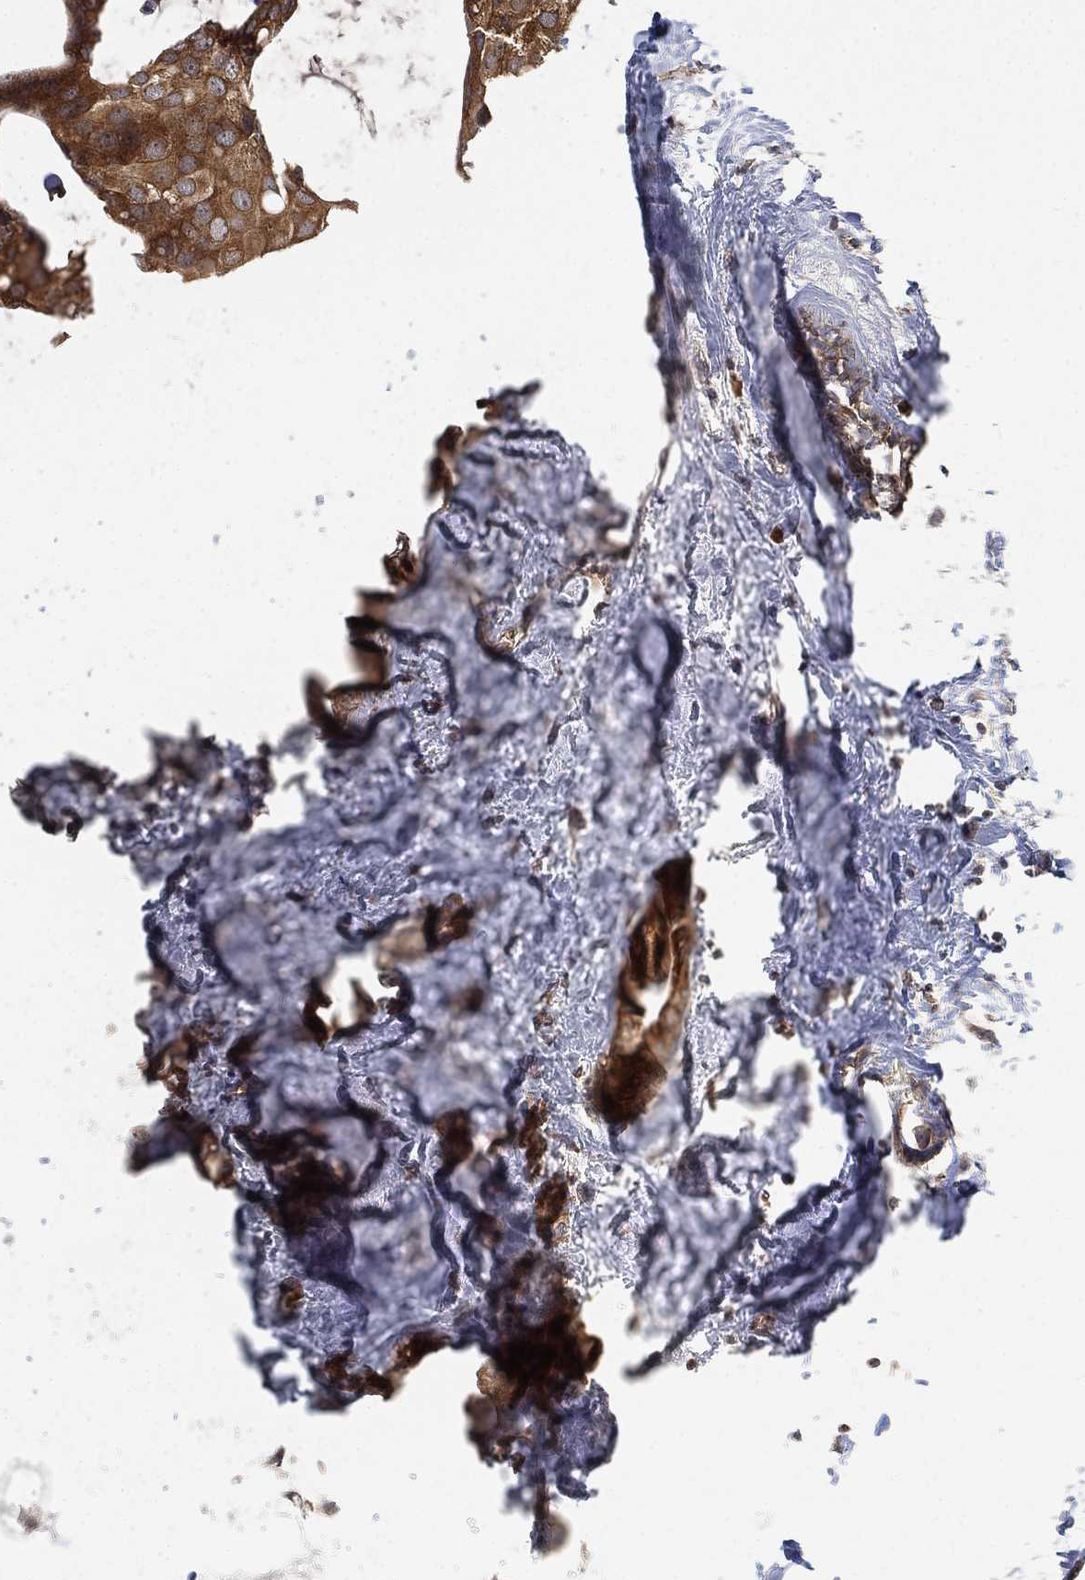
{"staining": {"intensity": "moderate", "quantity": ">75%", "location": "cytoplasmic/membranous"}, "tissue": "breast cancer", "cell_type": "Tumor cells", "image_type": "cancer", "snomed": [{"axis": "morphology", "description": "Duct carcinoma"}, {"axis": "topography", "description": "Breast"}], "caption": "Moderate cytoplasmic/membranous protein expression is seen in about >75% of tumor cells in breast intraductal carcinoma.", "gene": "UBA5", "patient": {"sex": "female", "age": 45}}